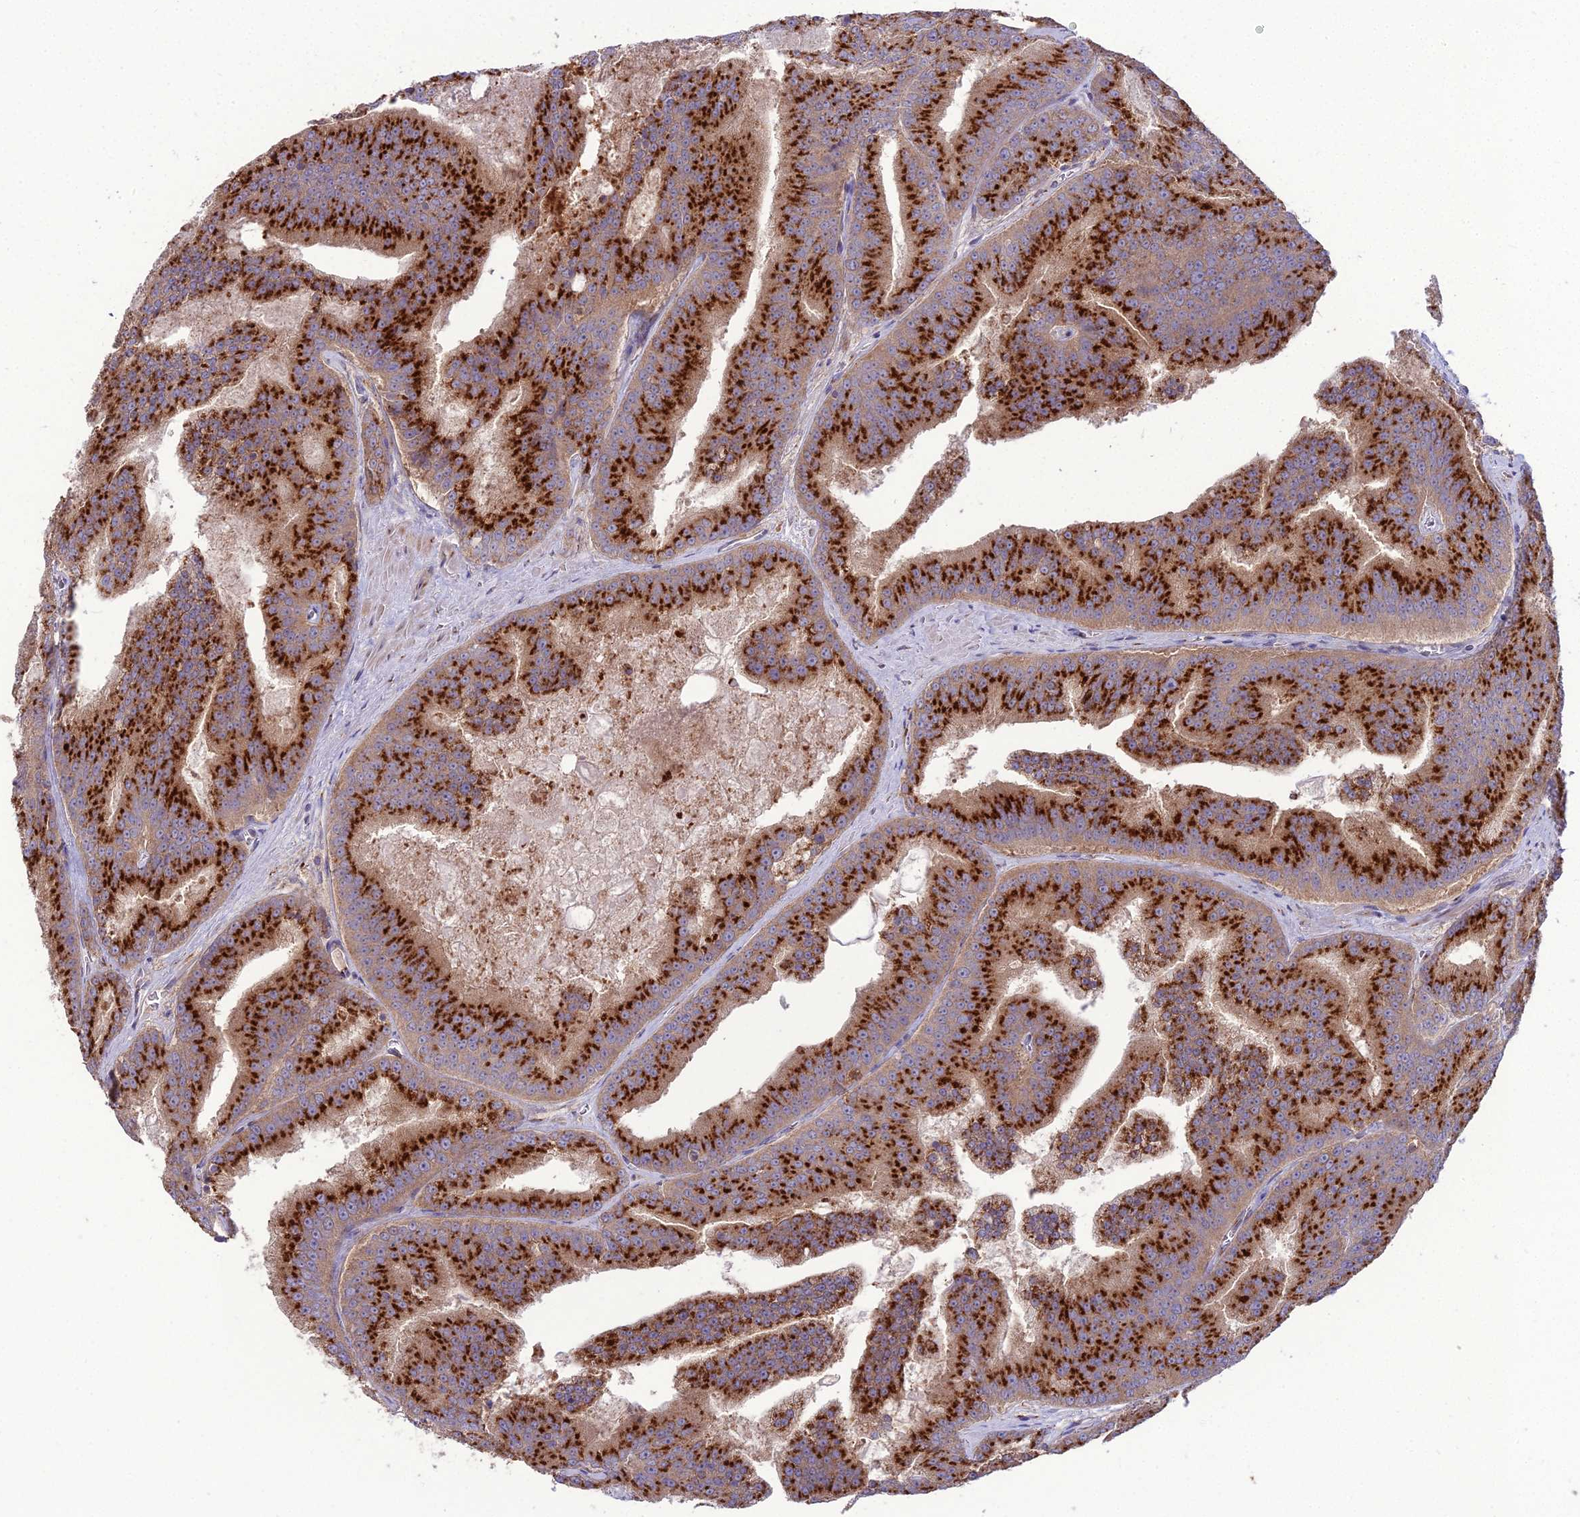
{"staining": {"intensity": "strong", "quantity": "25%-75%", "location": "cytoplasmic/membranous"}, "tissue": "prostate cancer", "cell_type": "Tumor cells", "image_type": "cancer", "snomed": [{"axis": "morphology", "description": "Adenocarcinoma, High grade"}, {"axis": "topography", "description": "Prostate"}], "caption": "The histopathology image shows staining of prostate cancer (high-grade adenocarcinoma), revealing strong cytoplasmic/membranous protein expression (brown color) within tumor cells.", "gene": "SPRYD7", "patient": {"sex": "male", "age": 61}}